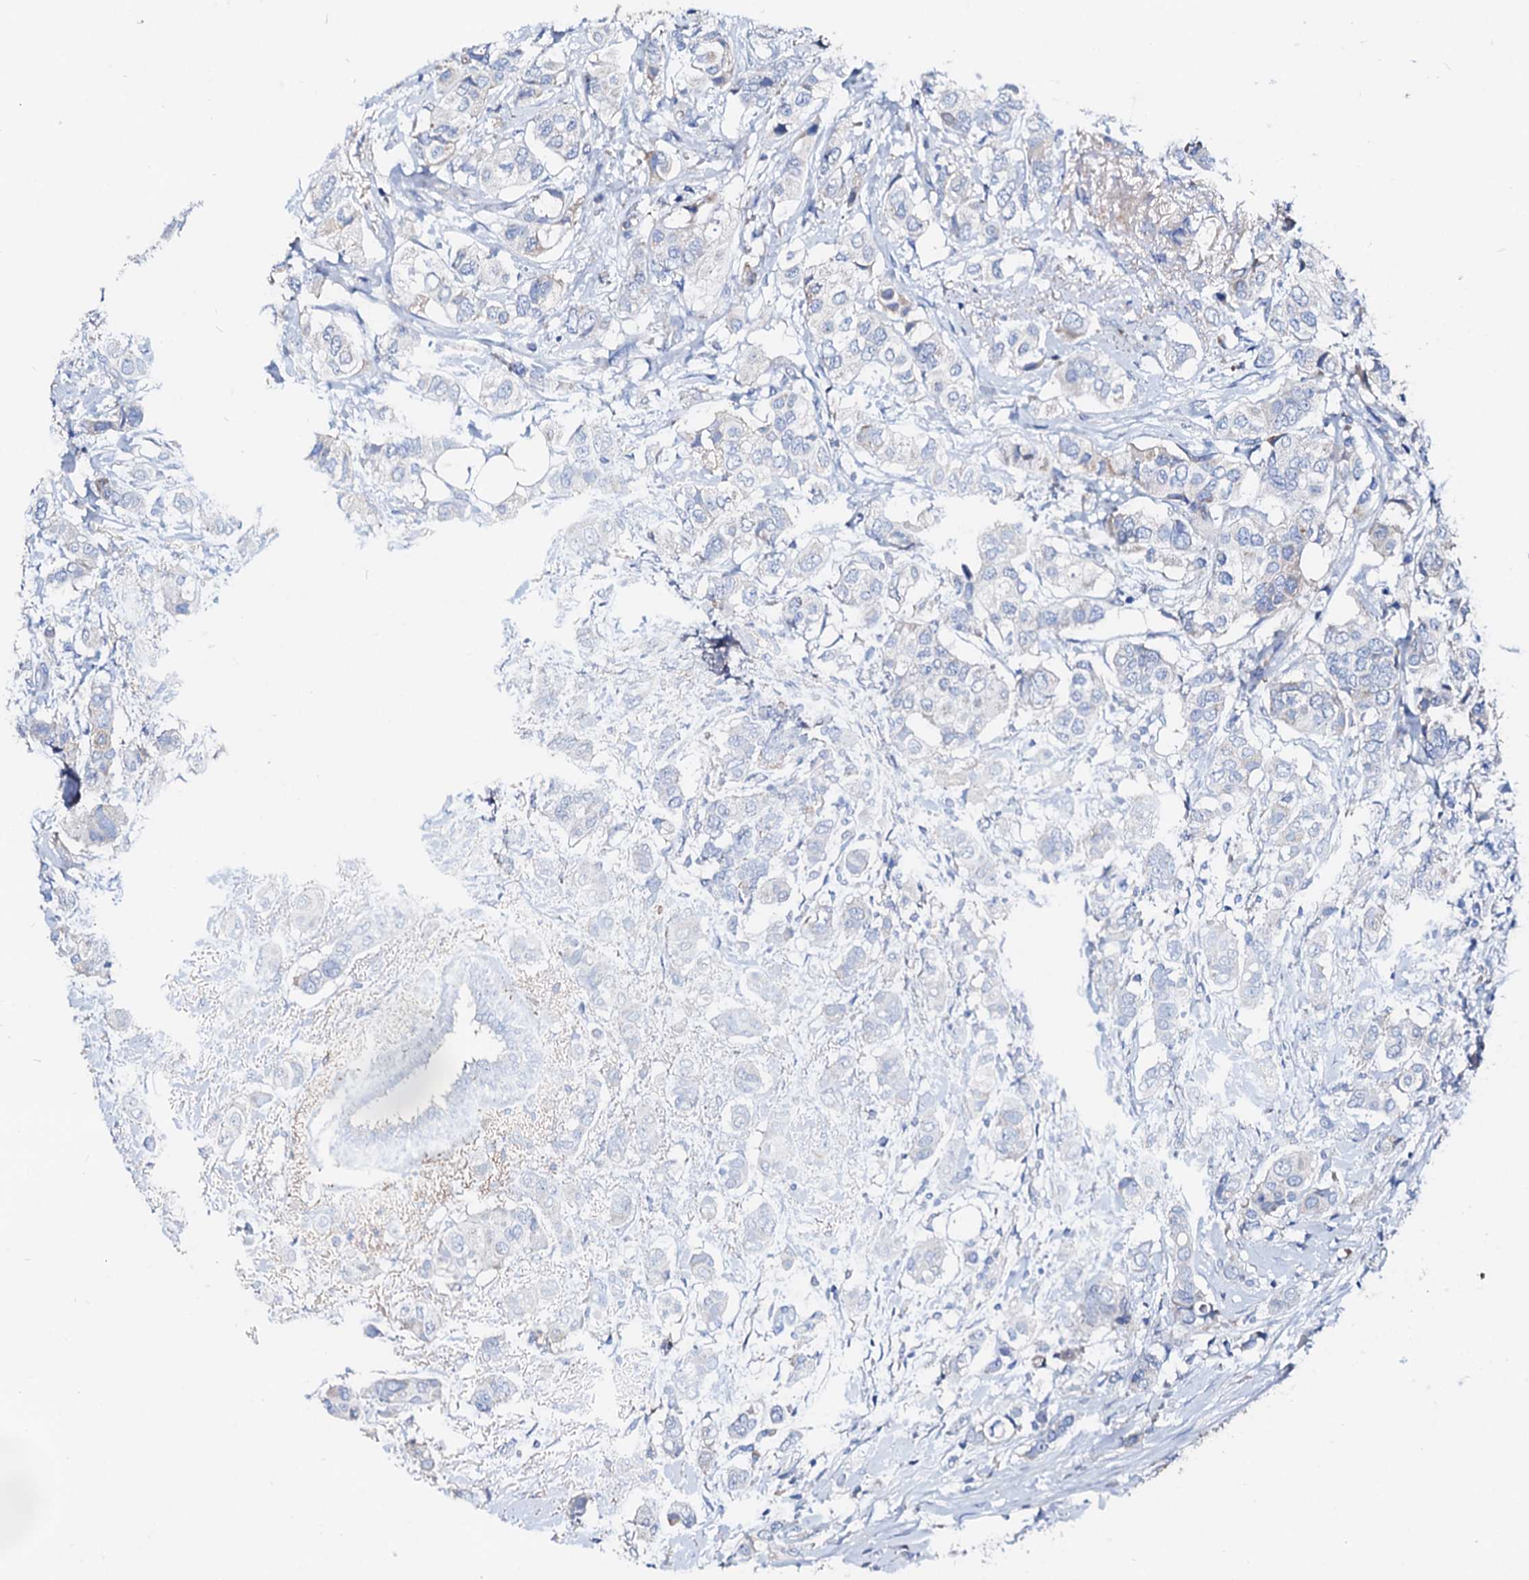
{"staining": {"intensity": "negative", "quantity": "none", "location": "none"}, "tissue": "breast cancer", "cell_type": "Tumor cells", "image_type": "cancer", "snomed": [{"axis": "morphology", "description": "Lobular carcinoma"}, {"axis": "topography", "description": "Breast"}], "caption": "Immunohistochemical staining of human breast lobular carcinoma shows no significant staining in tumor cells.", "gene": "SLC10A7", "patient": {"sex": "female", "age": 51}}